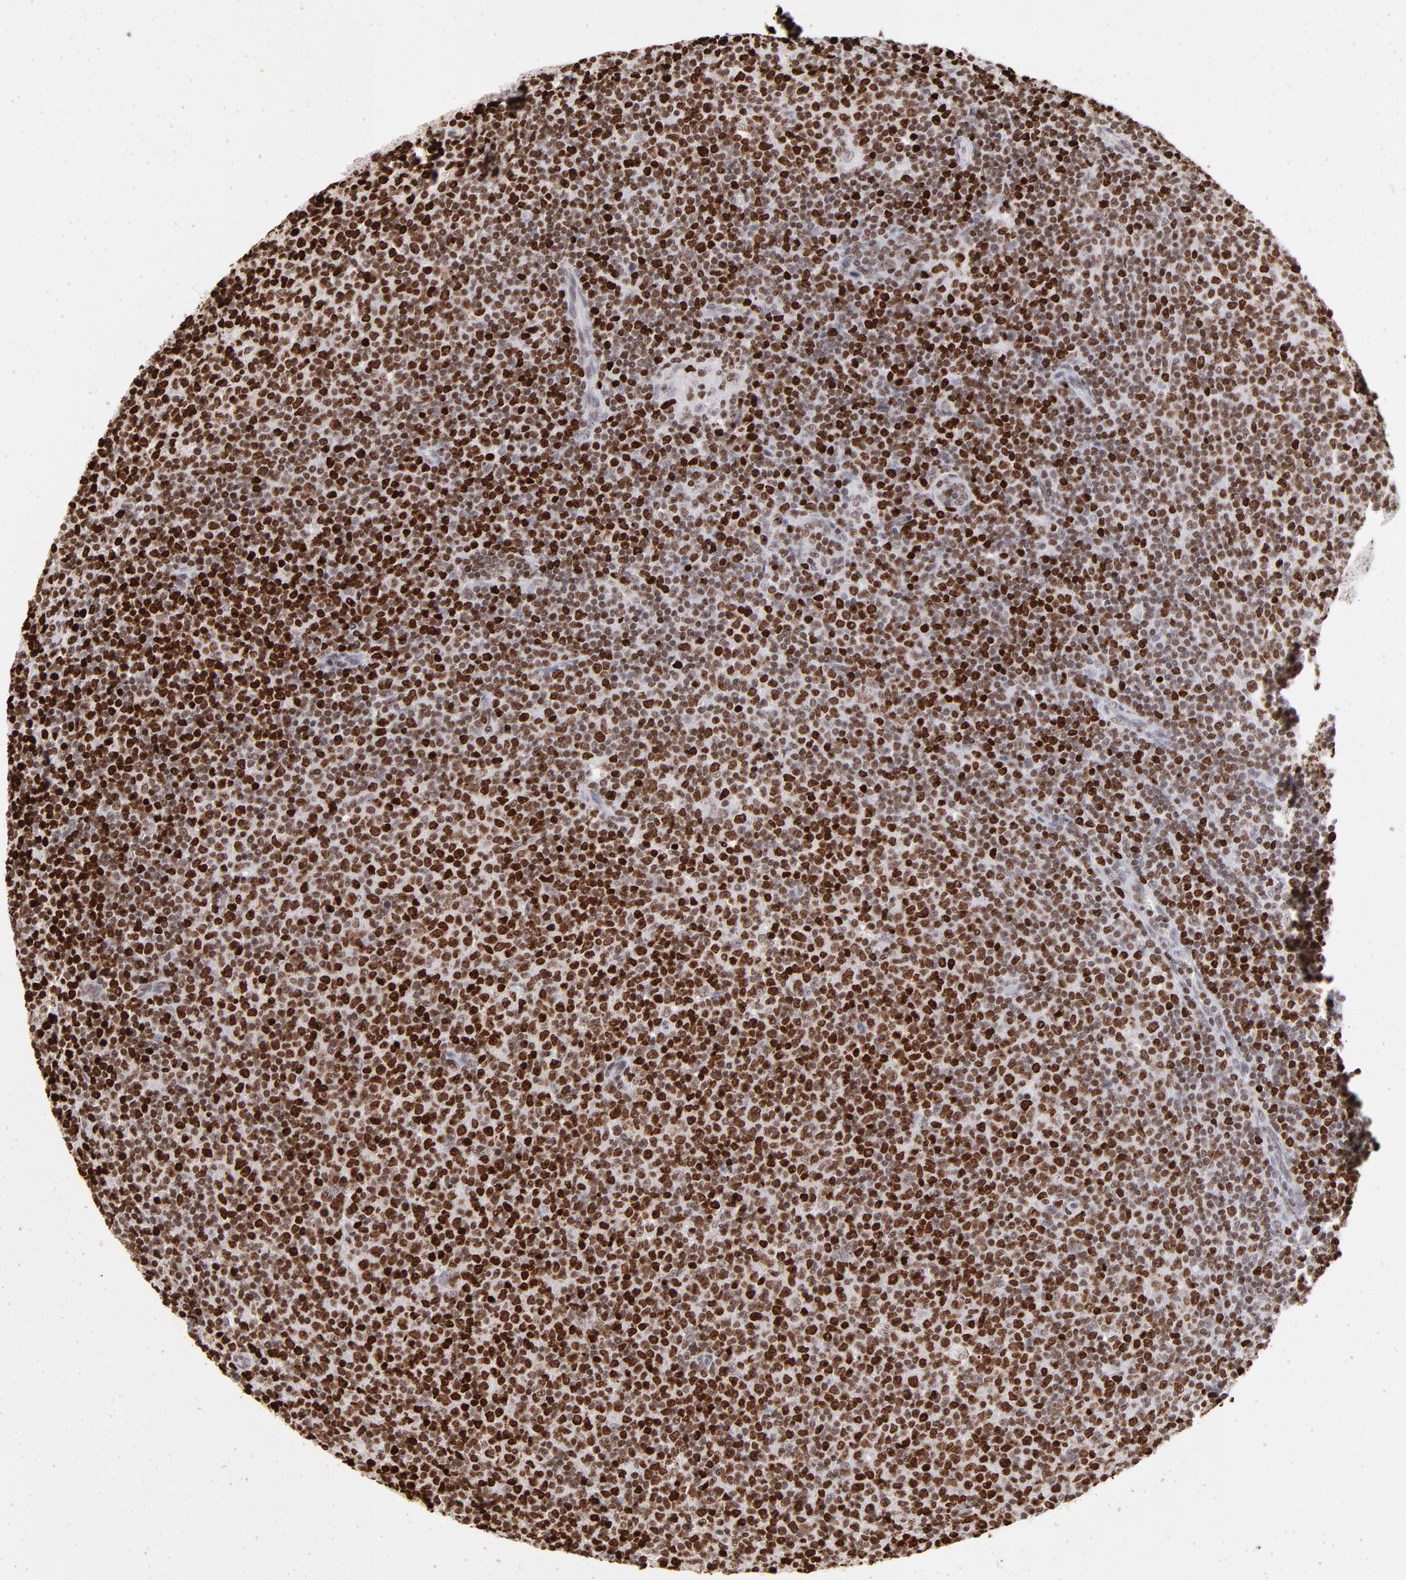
{"staining": {"intensity": "strong", "quantity": ">75%", "location": "nuclear"}, "tissue": "lymphoma", "cell_type": "Tumor cells", "image_type": "cancer", "snomed": [{"axis": "morphology", "description": "Malignant lymphoma, non-Hodgkin's type, Low grade"}, {"axis": "topography", "description": "Lymph node"}], "caption": "Human lymphoma stained with a protein marker displays strong staining in tumor cells.", "gene": "PARP1", "patient": {"sex": "male", "age": 70}}